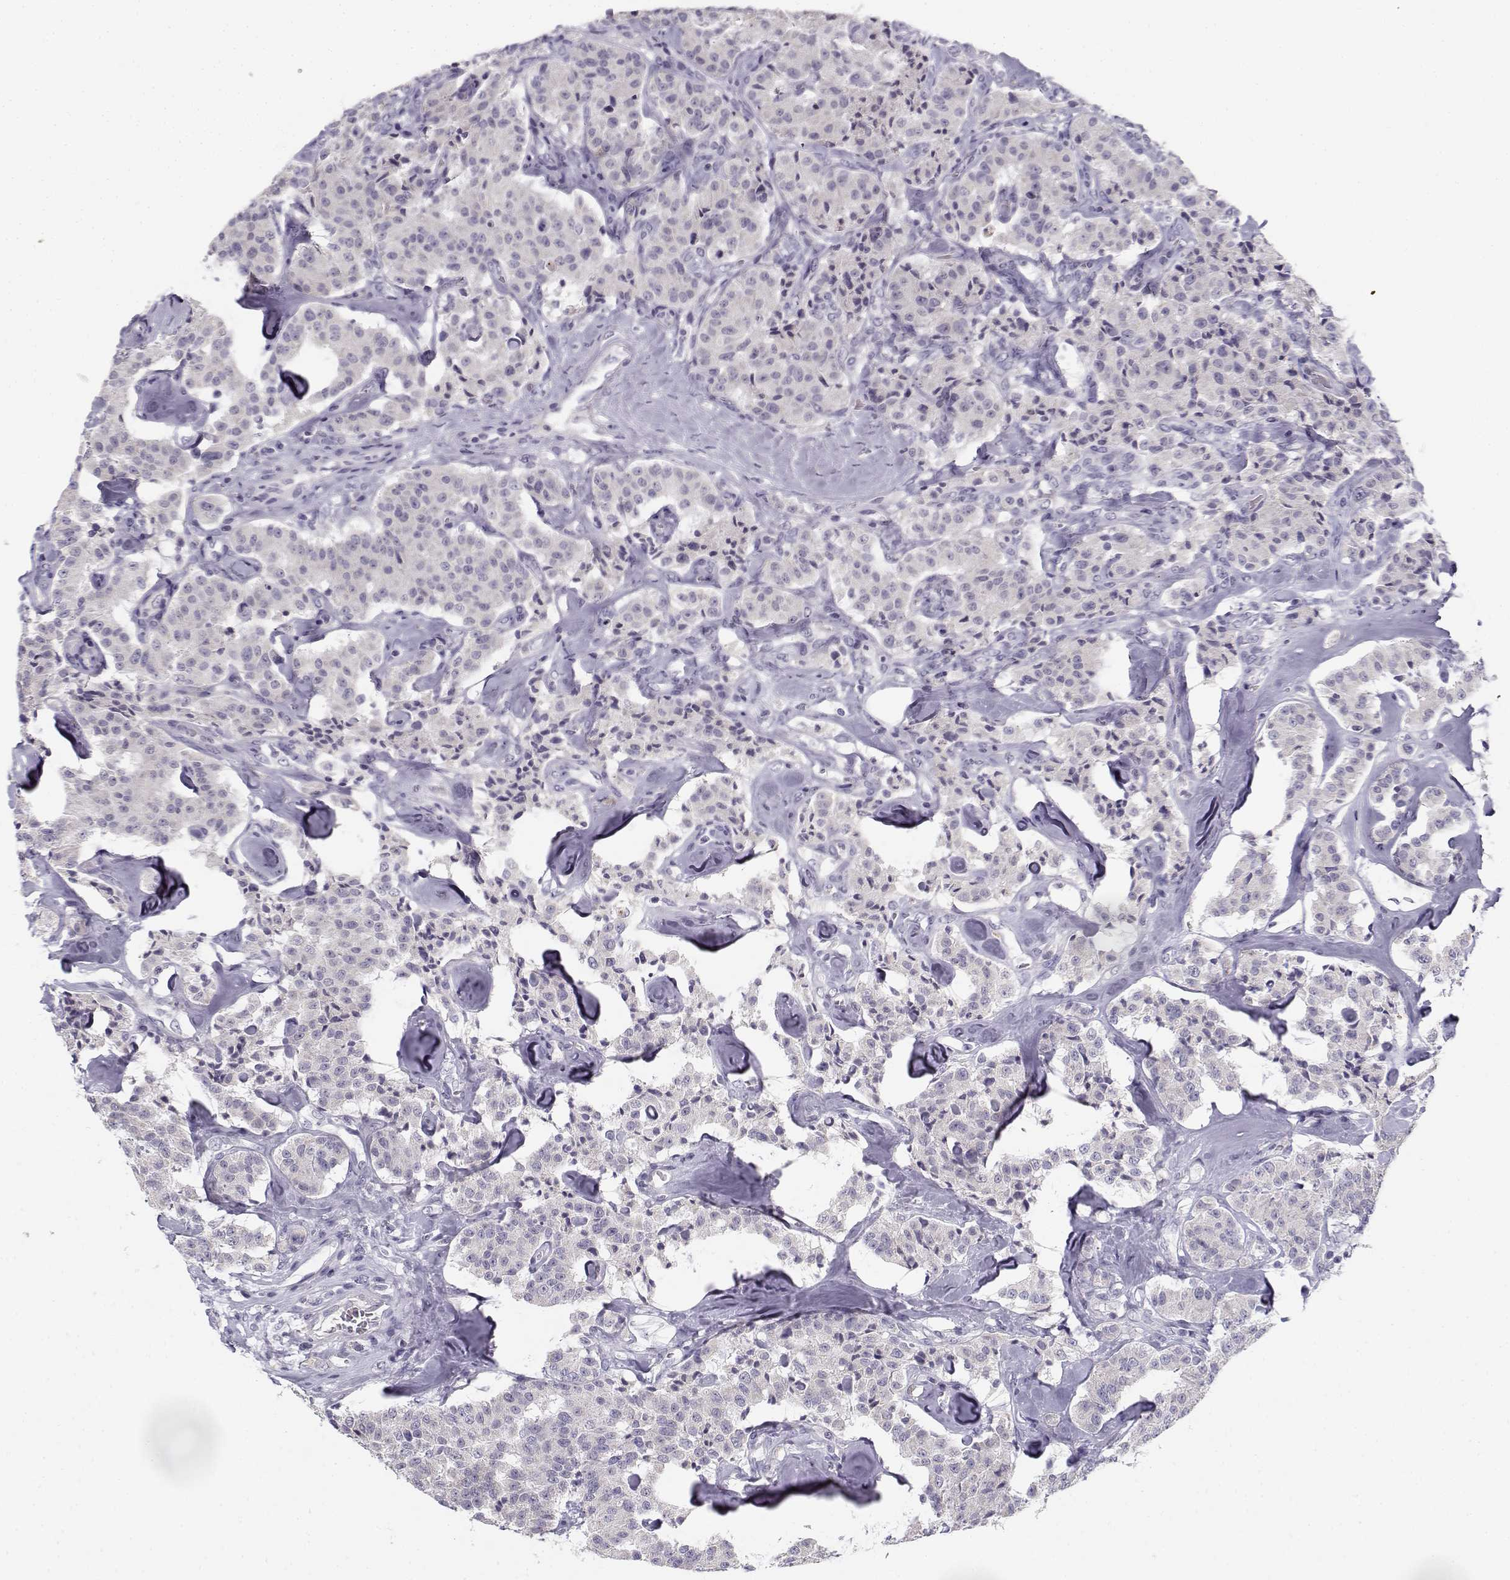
{"staining": {"intensity": "negative", "quantity": "none", "location": "none"}, "tissue": "carcinoid", "cell_type": "Tumor cells", "image_type": "cancer", "snomed": [{"axis": "morphology", "description": "Carcinoid, malignant, NOS"}, {"axis": "topography", "description": "Pancreas"}], "caption": "Immunohistochemistry of carcinoid shows no positivity in tumor cells. (DAB immunohistochemistry (IHC), high magnification).", "gene": "DDX25", "patient": {"sex": "male", "age": 41}}